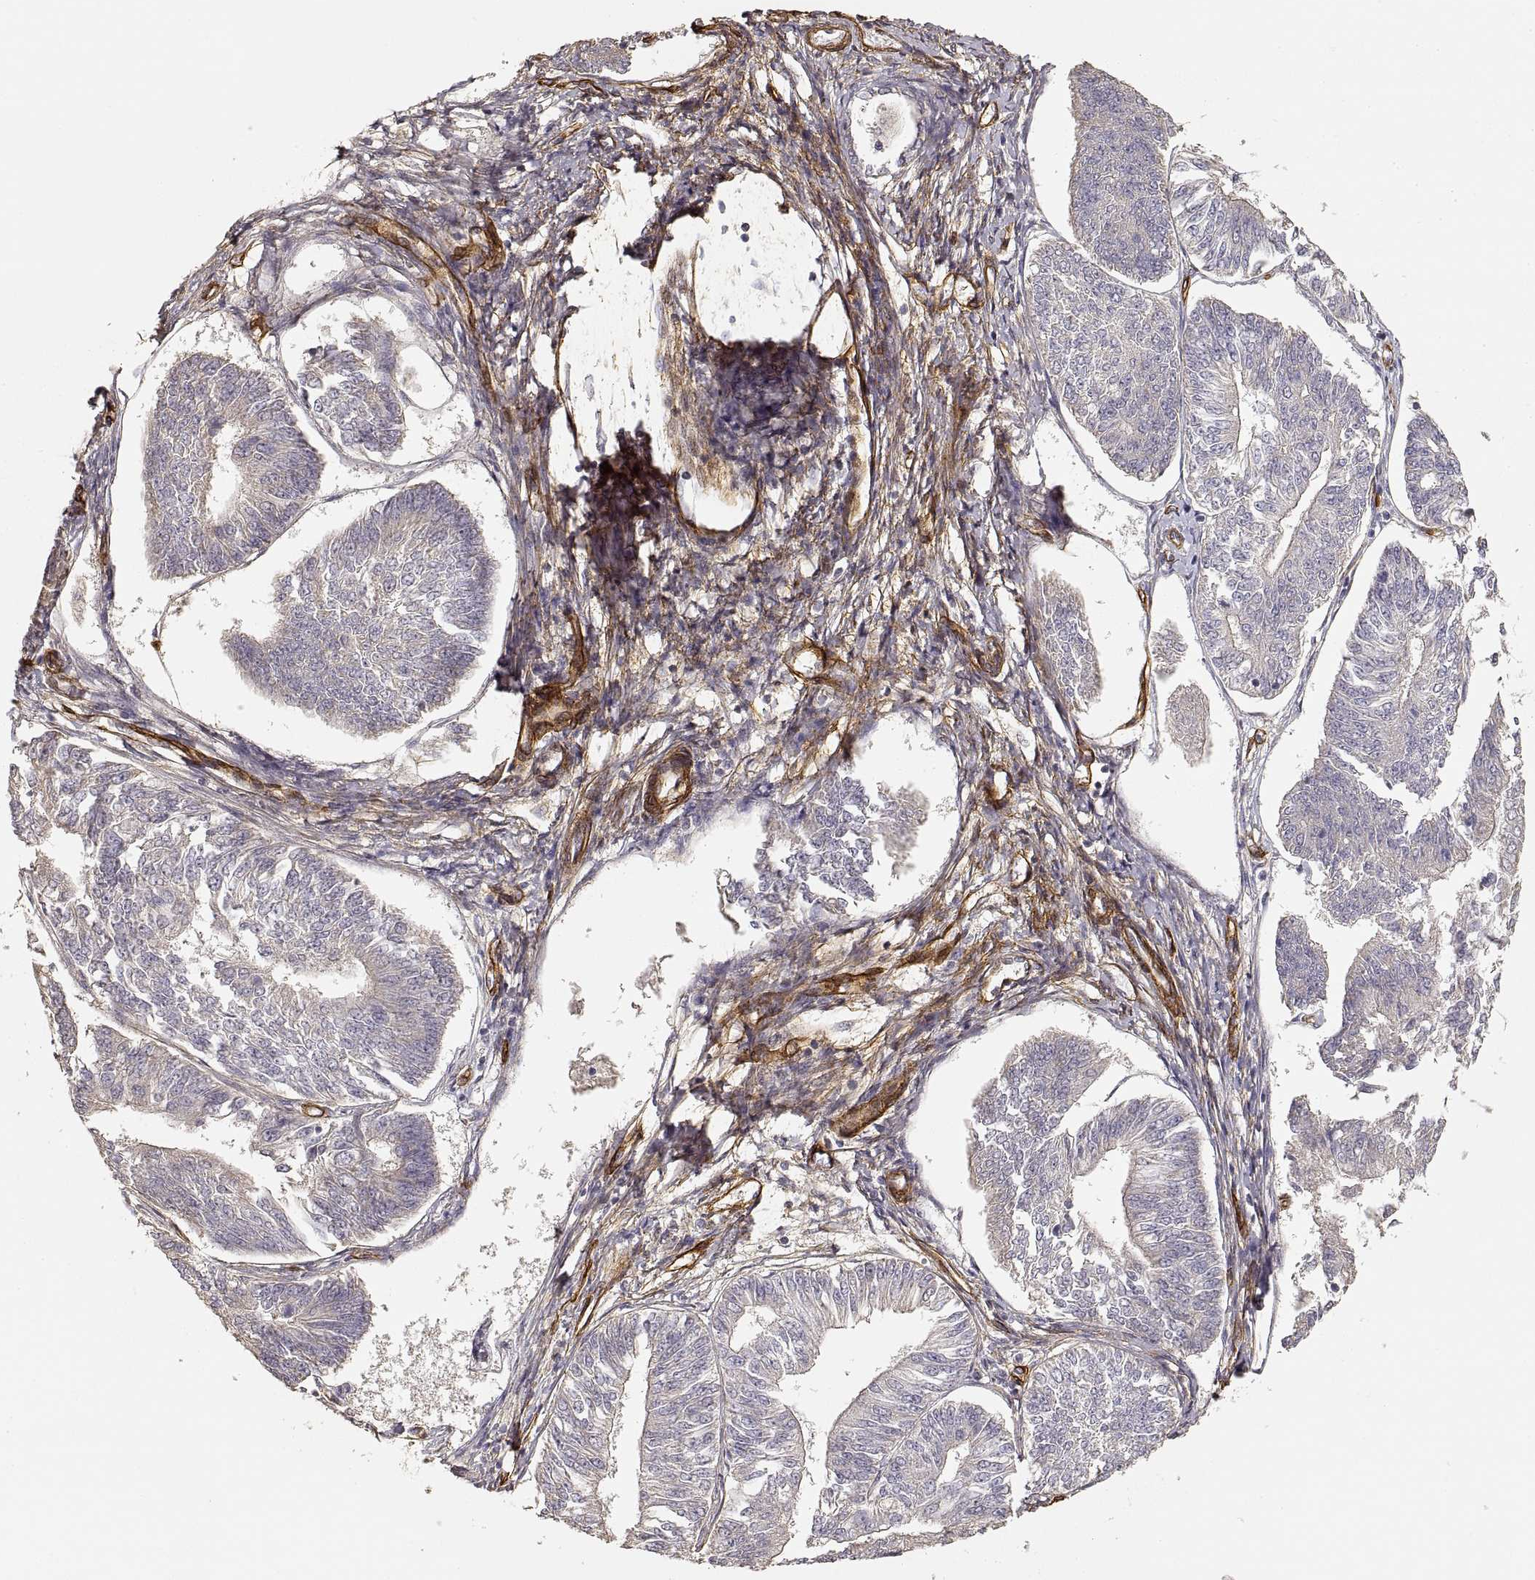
{"staining": {"intensity": "negative", "quantity": "none", "location": "none"}, "tissue": "endometrial cancer", "cell_type": "Tumor cells", "image_type": "cancer", "snomed": [{"axis": "morphology", "description": "Adenocarcinoma, NOS"}, {"axis": "topography", "description": "Endometrium"}], "caption": "This is an immunohistochemistry image of human endometrial cancer. There is no expression in tumor cells.", "gene": "LAMA4", "patient": {"sex": "female", "age": 58}}